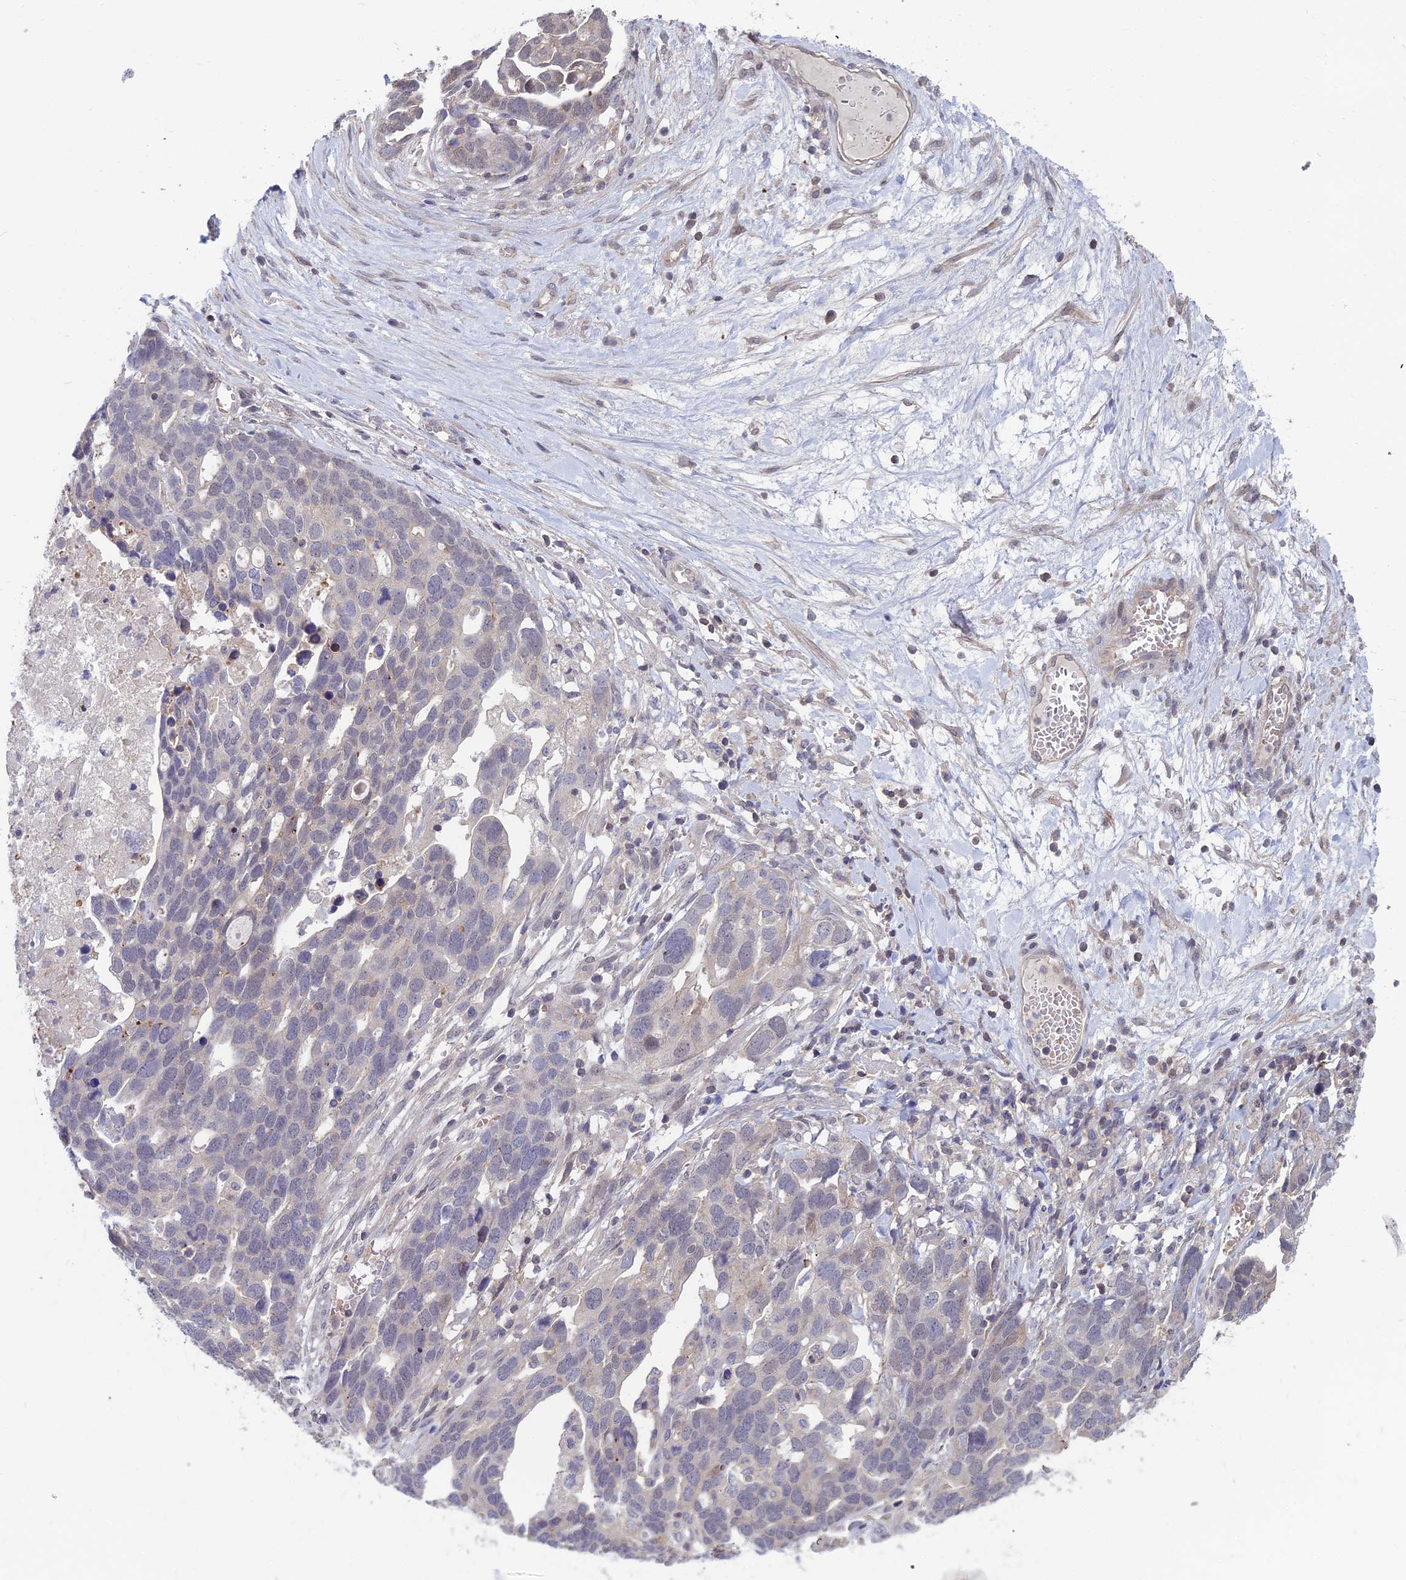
{"staining": {"intensity": "negative", "quantity": "none", "location": "none"}, "tissue": "ovarian cancer", "cell_type": "Tumor cells", "image_type": "cancer", "snomed": [{"axis": "morphology", "description": "Cystadenocarcinoma, serous, NOS"}, {"axis": "topography", "description": "Ovary"}], "caption": "Ovarian cancer (serous cystadenocarcinoma) stained for a protein using immunohistochemistry displays no expression tumor cells.", "gene": "OPA3", "patient": {"sex": "female", "age": 54}}